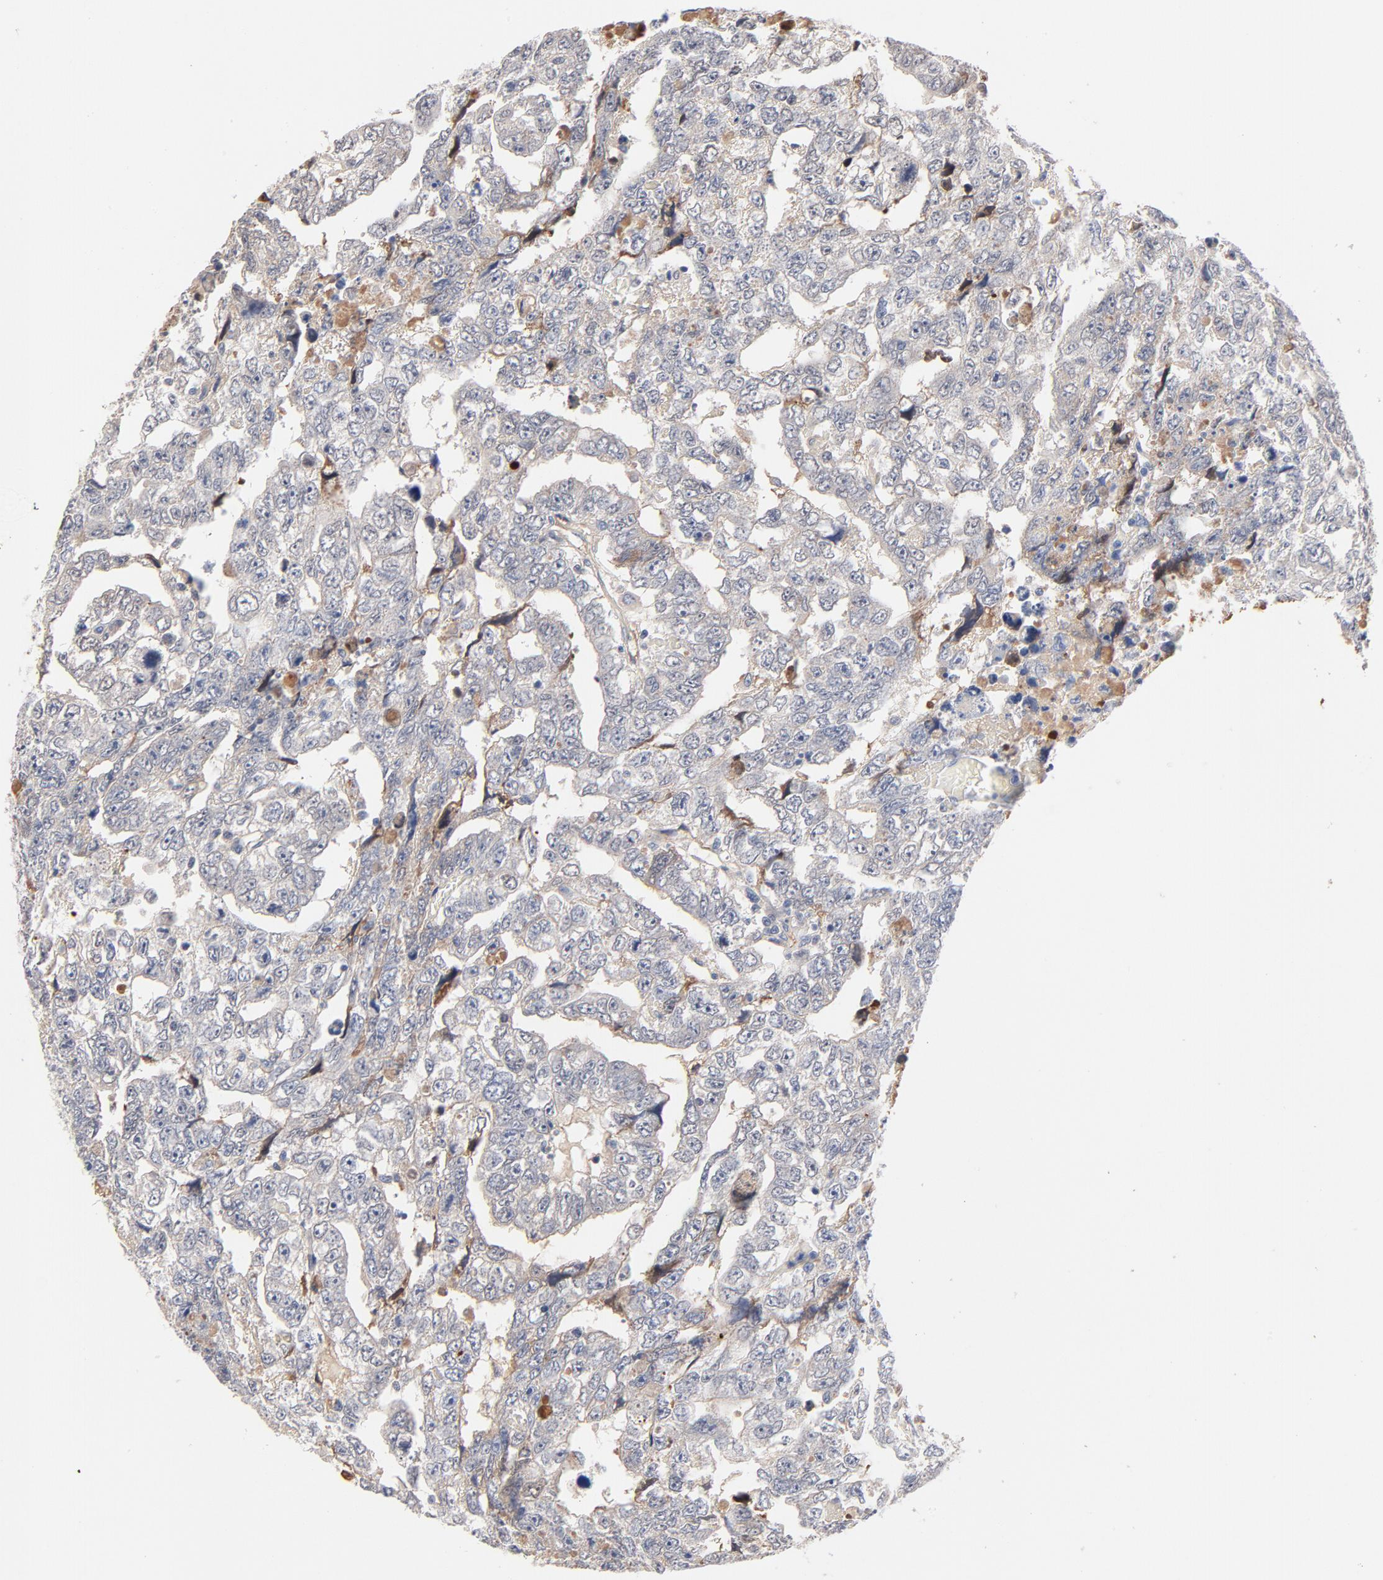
{"staining": {"intensity": "negative", "quantity": "none", "location": "none"}, "tissue": "testis cancer", "cell_type": "Tumor cells", "image_type": "cancer", "snomed": [{"axis": "morphology", "description": "Carcinoma, Embryonal, NOS"}, {"axis": "topography", "description": "Testis"}], "caption": "Tumor cells show no significant protein expression in testis cancer (embryonal carcinoma). (Brightfield microscopy of DAB (3,3'-diaminobenzidine) immunohistochemistry at high magnification).", "gene": "SERPINA4", "patient": {"sex": "male", "age": 36}}